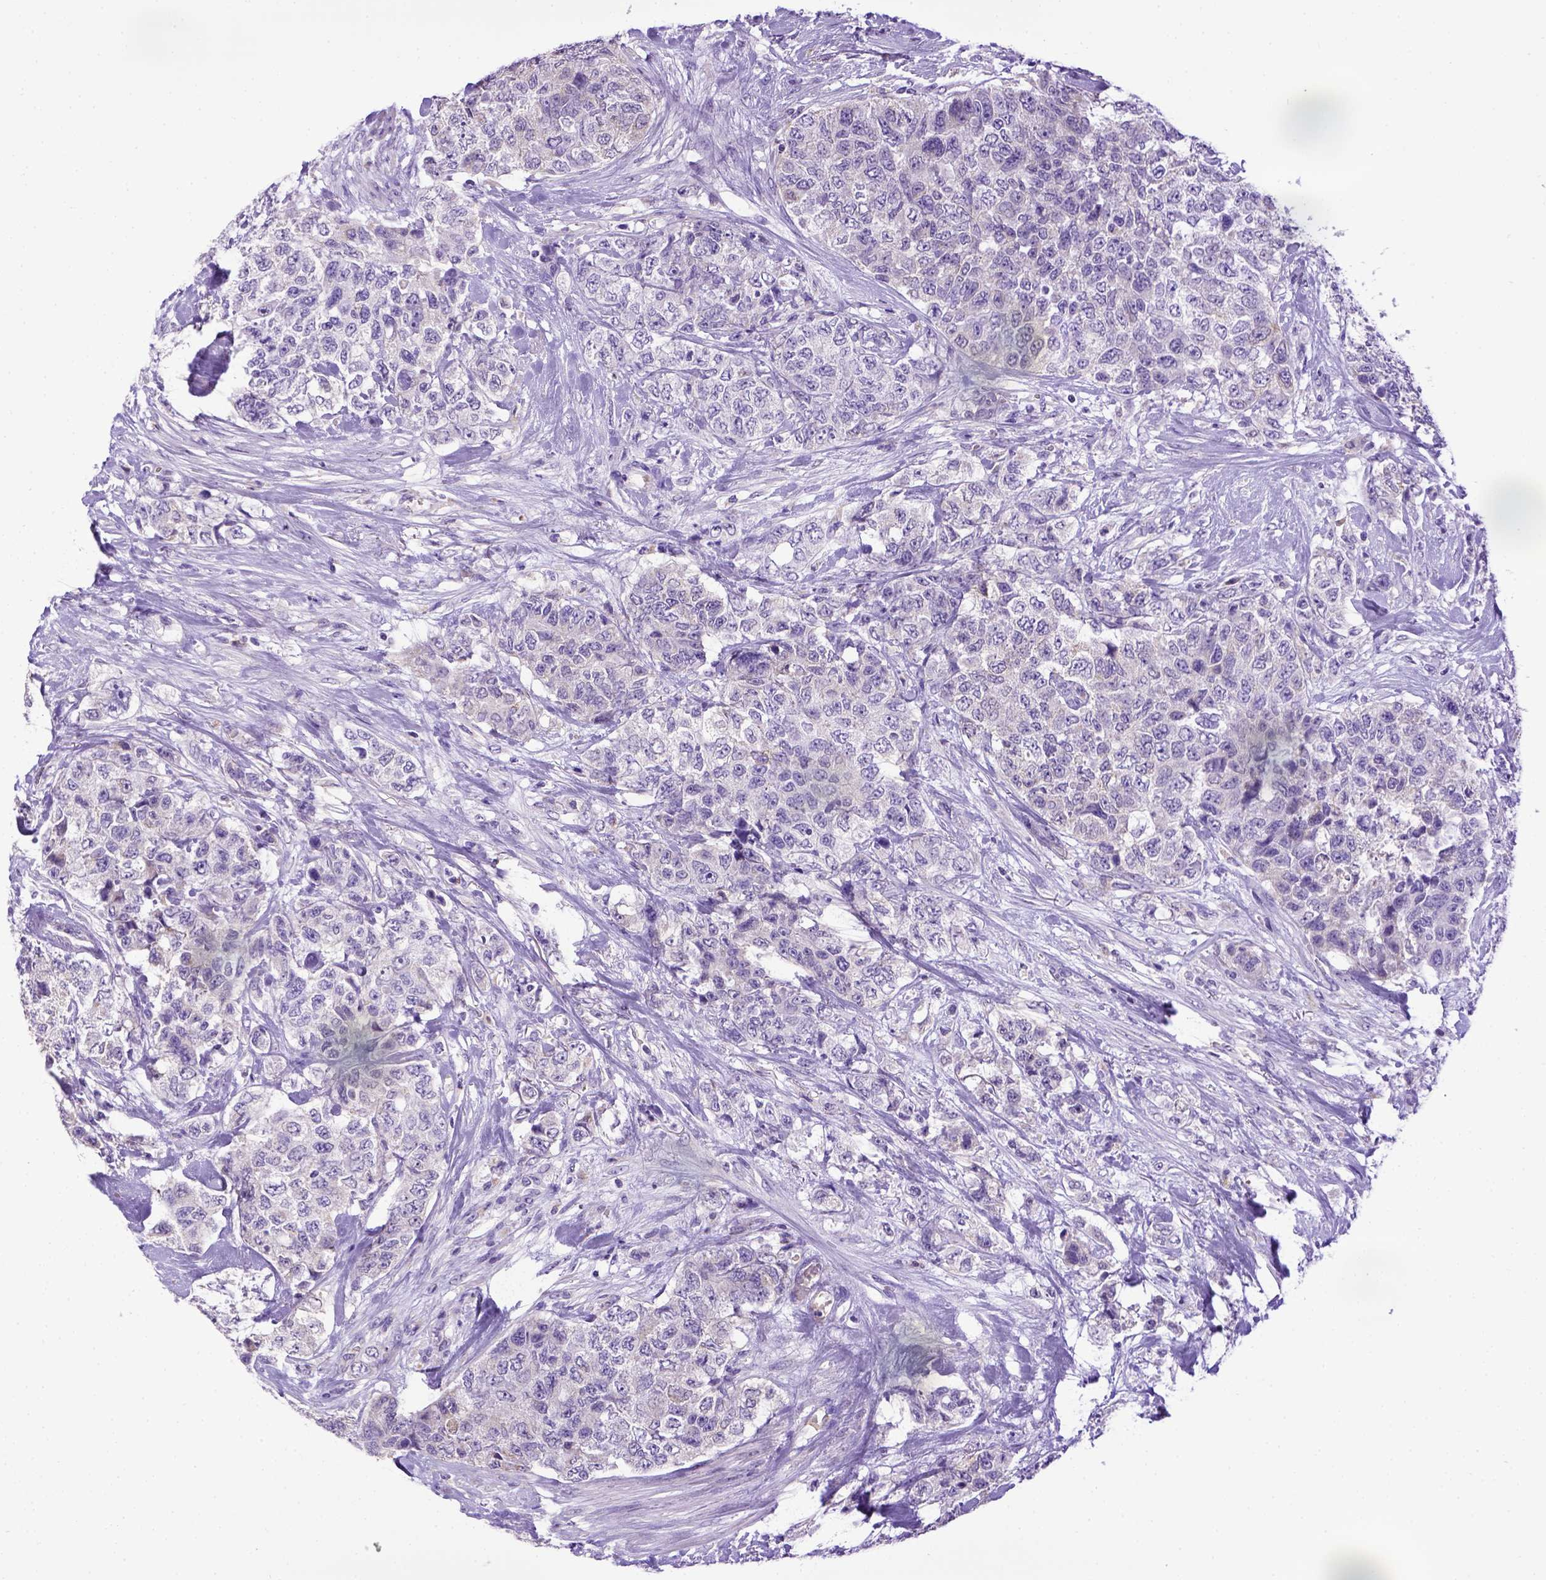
{"staining": {"intensity": "negative", "quantity": "none", "location": "none"}, "tissue": "urothelial cancer", "cell_type": "Tumor cells", "image_type": "cancer", "snomed": [{"axis": "morphology", "description": "Urothelial carcinoma, High grade"}, {"axis": "topography", "description": "Urinary bladder"}], "caption": "A micrograph of human urothelial cancer is negative for staining in tumor cells.", "gene": "SPEF1", "patient": {"sex": "female", "age": 78}}